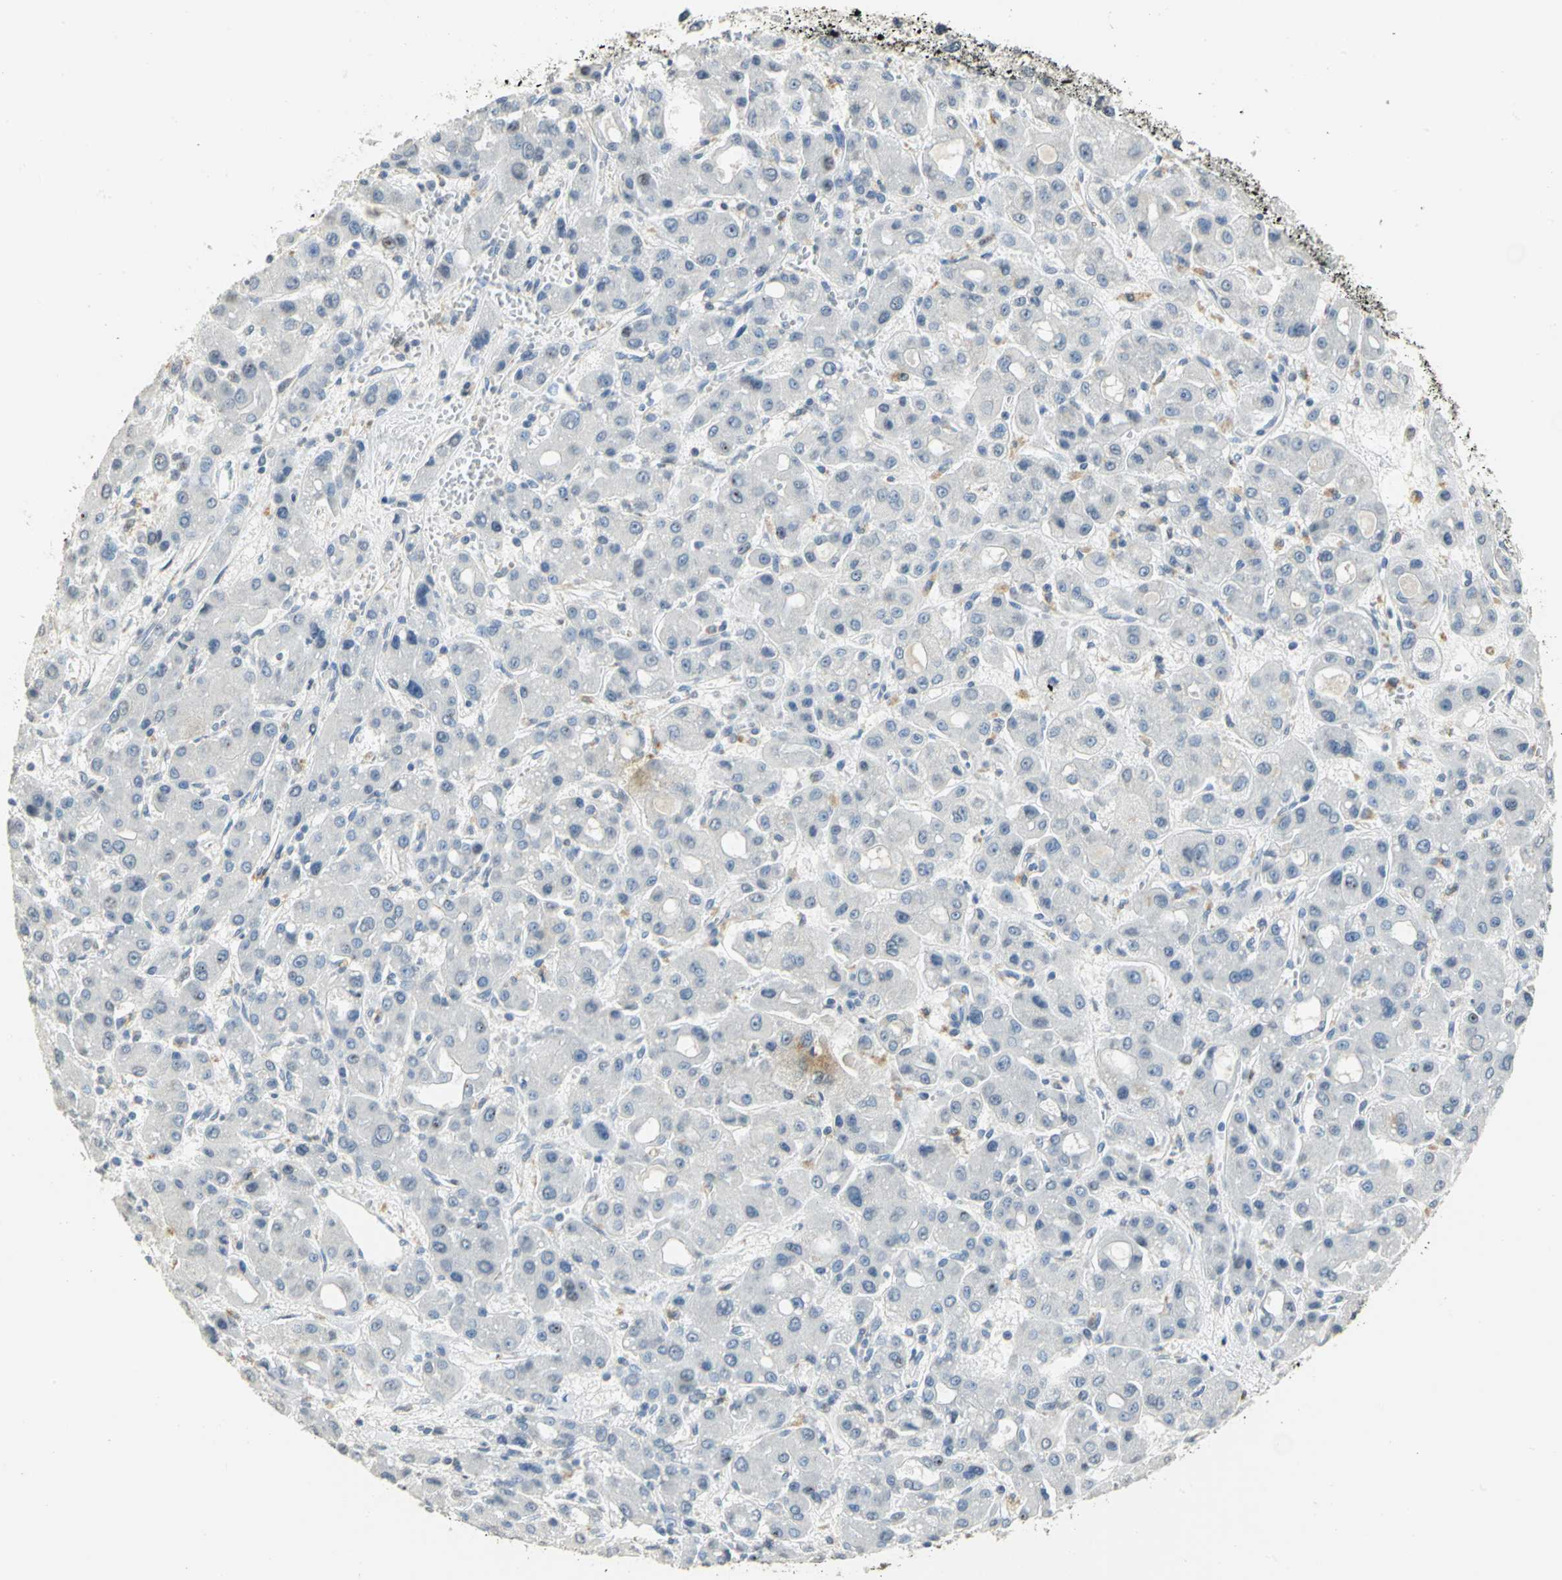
{"staining": {"intensity": "negative", "quantity": "none", "location": "none"}, "tissue": "liver cancer", "cell_type": "Tumor cells", "image_type": "cancer", "snomed": [{"axis": "morphology", "description": "Carcinoma, Hepatocellular, NOS"}, {"axis": "topography", "description": "Liver"}], "caption": "This micrograph is of liver cancer stained with immunohistochemistry (IHC) to label a protein in brown with the nuclei are counter-stained blue. There is no positivity in tumor cells.", "gene": "DNAJB6", "patient": {"sex": "male", "age": 55}}